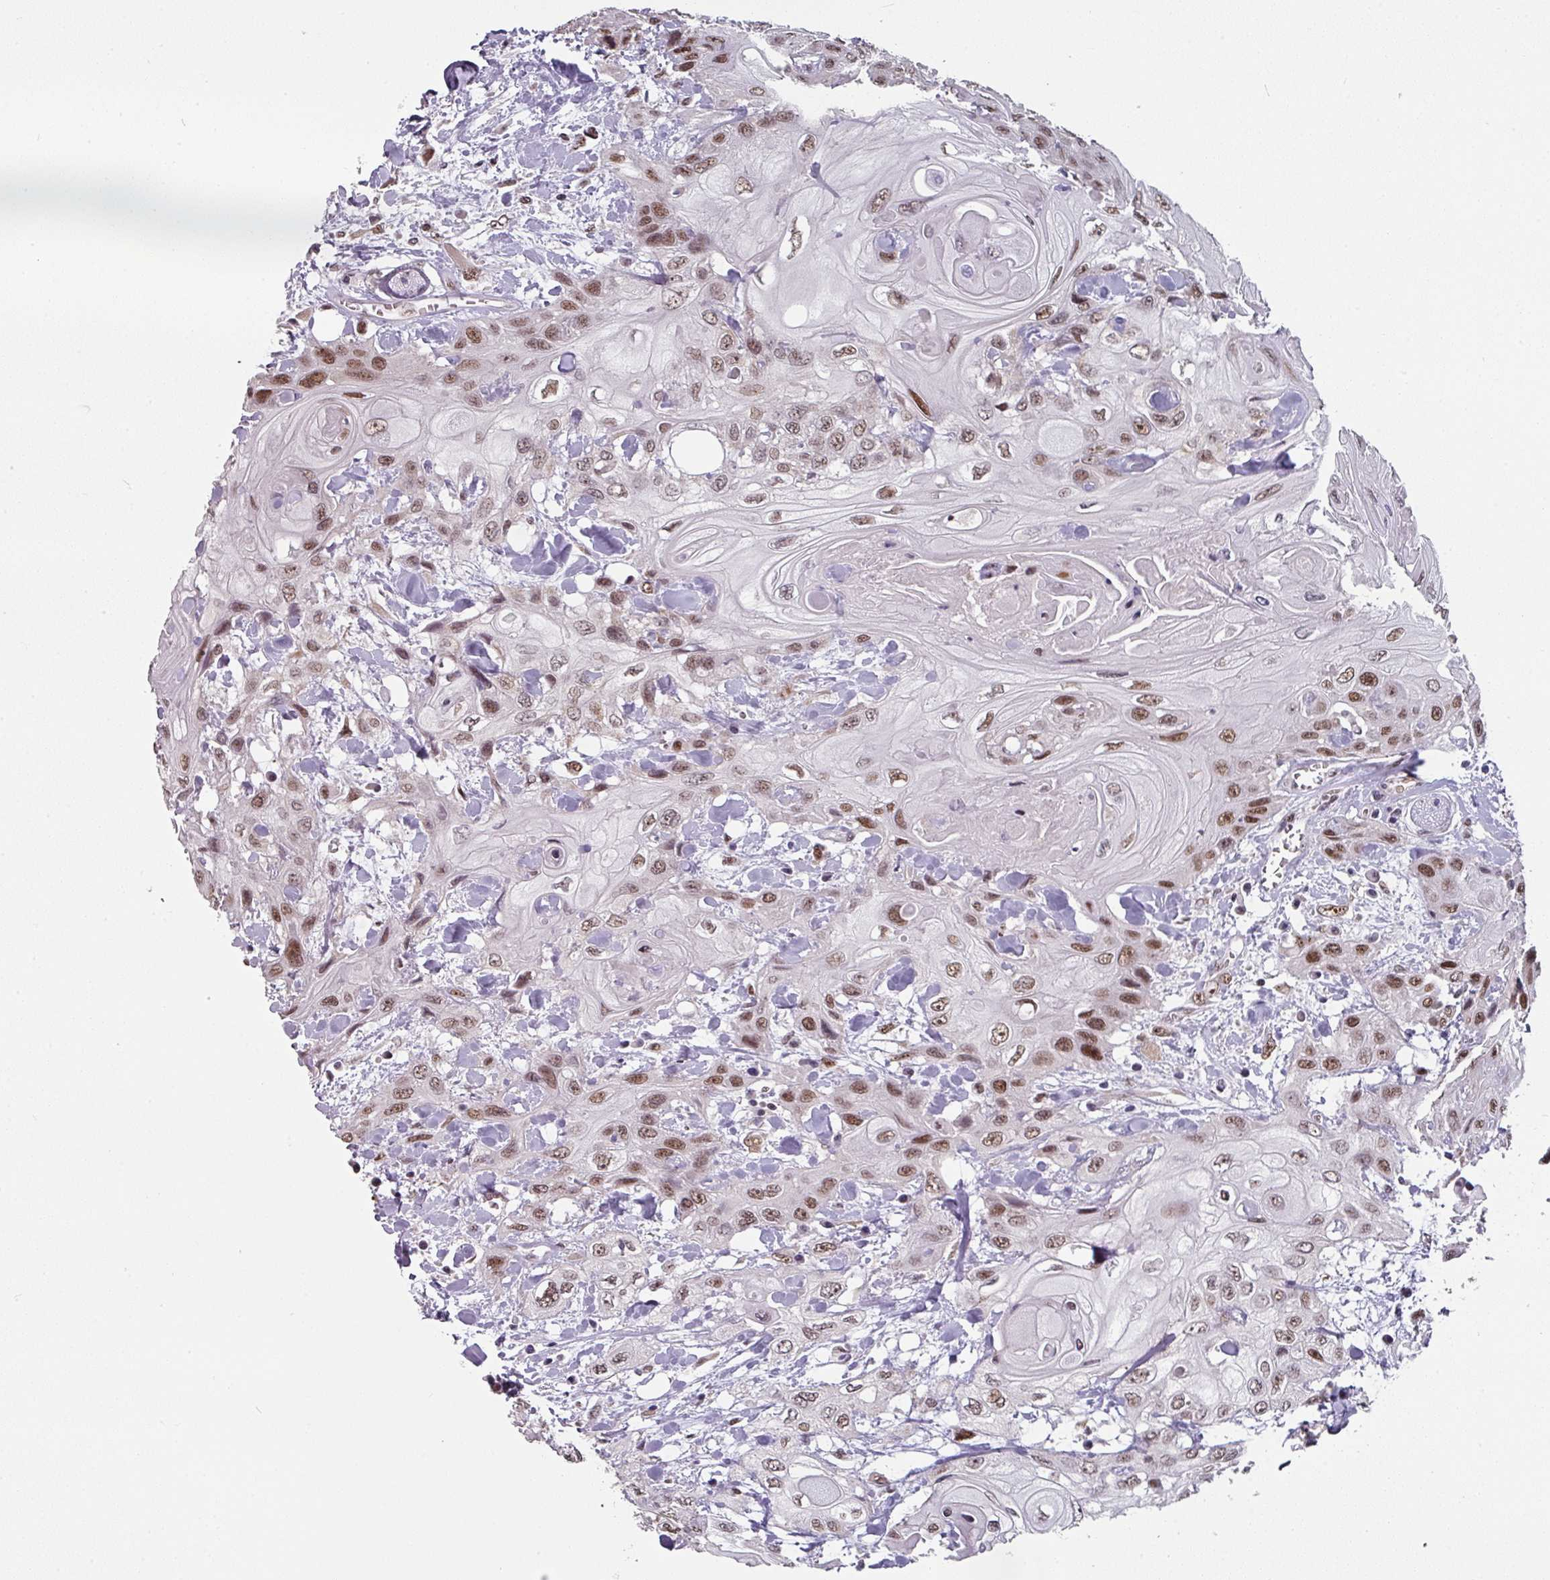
{"staining": {"intensity": "moderate", "quantity": ">75%", "location": "nuclear"}, "tissue": "head and neck cancer", "cell_type": "Tumor cells", "image_type": "cancer", "snomed": [{"axis": "morphology", "description": "Squamous cell carcinoma, NOS"}, {"axis": "topography", "description": "Head-Neck"}], "caption": "Head and neck cancer stained for a protein (brown) displays moderate nuclear positive positivity in approximately >75% of tumor cells.", "gene": "RAD50", "patient": {"sex": "female", "age": 43}}